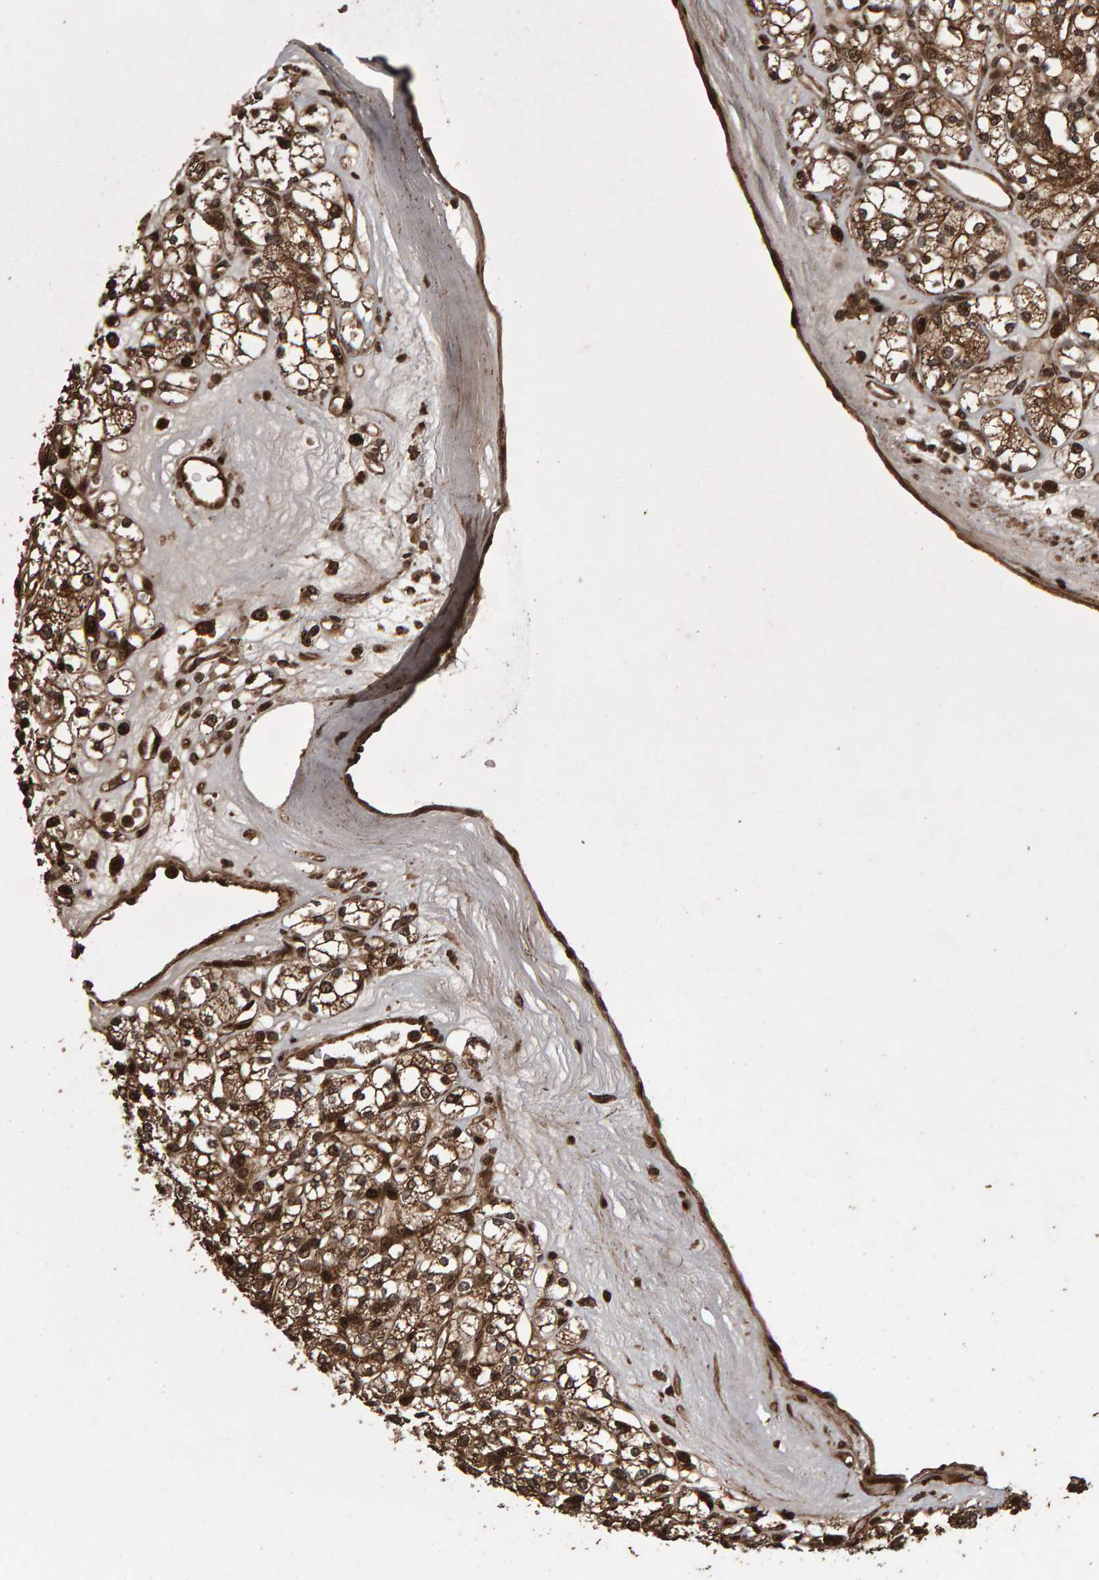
{"staining": {"intensity": "moderate", "quantity": ">75%", "location": "cytoplasmic/membranous"}, "tissue": "renal cancer", "cell_type": "Tumor cells", "image_type": "cancer", "snomed": [{"axis": "morphology", "description": "Adenocarcinoma, NOS"}, {"axis": "topography", "description": "Kidney"}], "caption": "This histopathology image shows adenocarcinoma (renal) stained with IHC to label a protein in brown. The cytoplasmic/membranous of tumor cells show moderate positivity for the protein. Nuclei are counter-stained blue.", "gene": "OSBP2", "patient": {"sex": "male", "age": 77}}